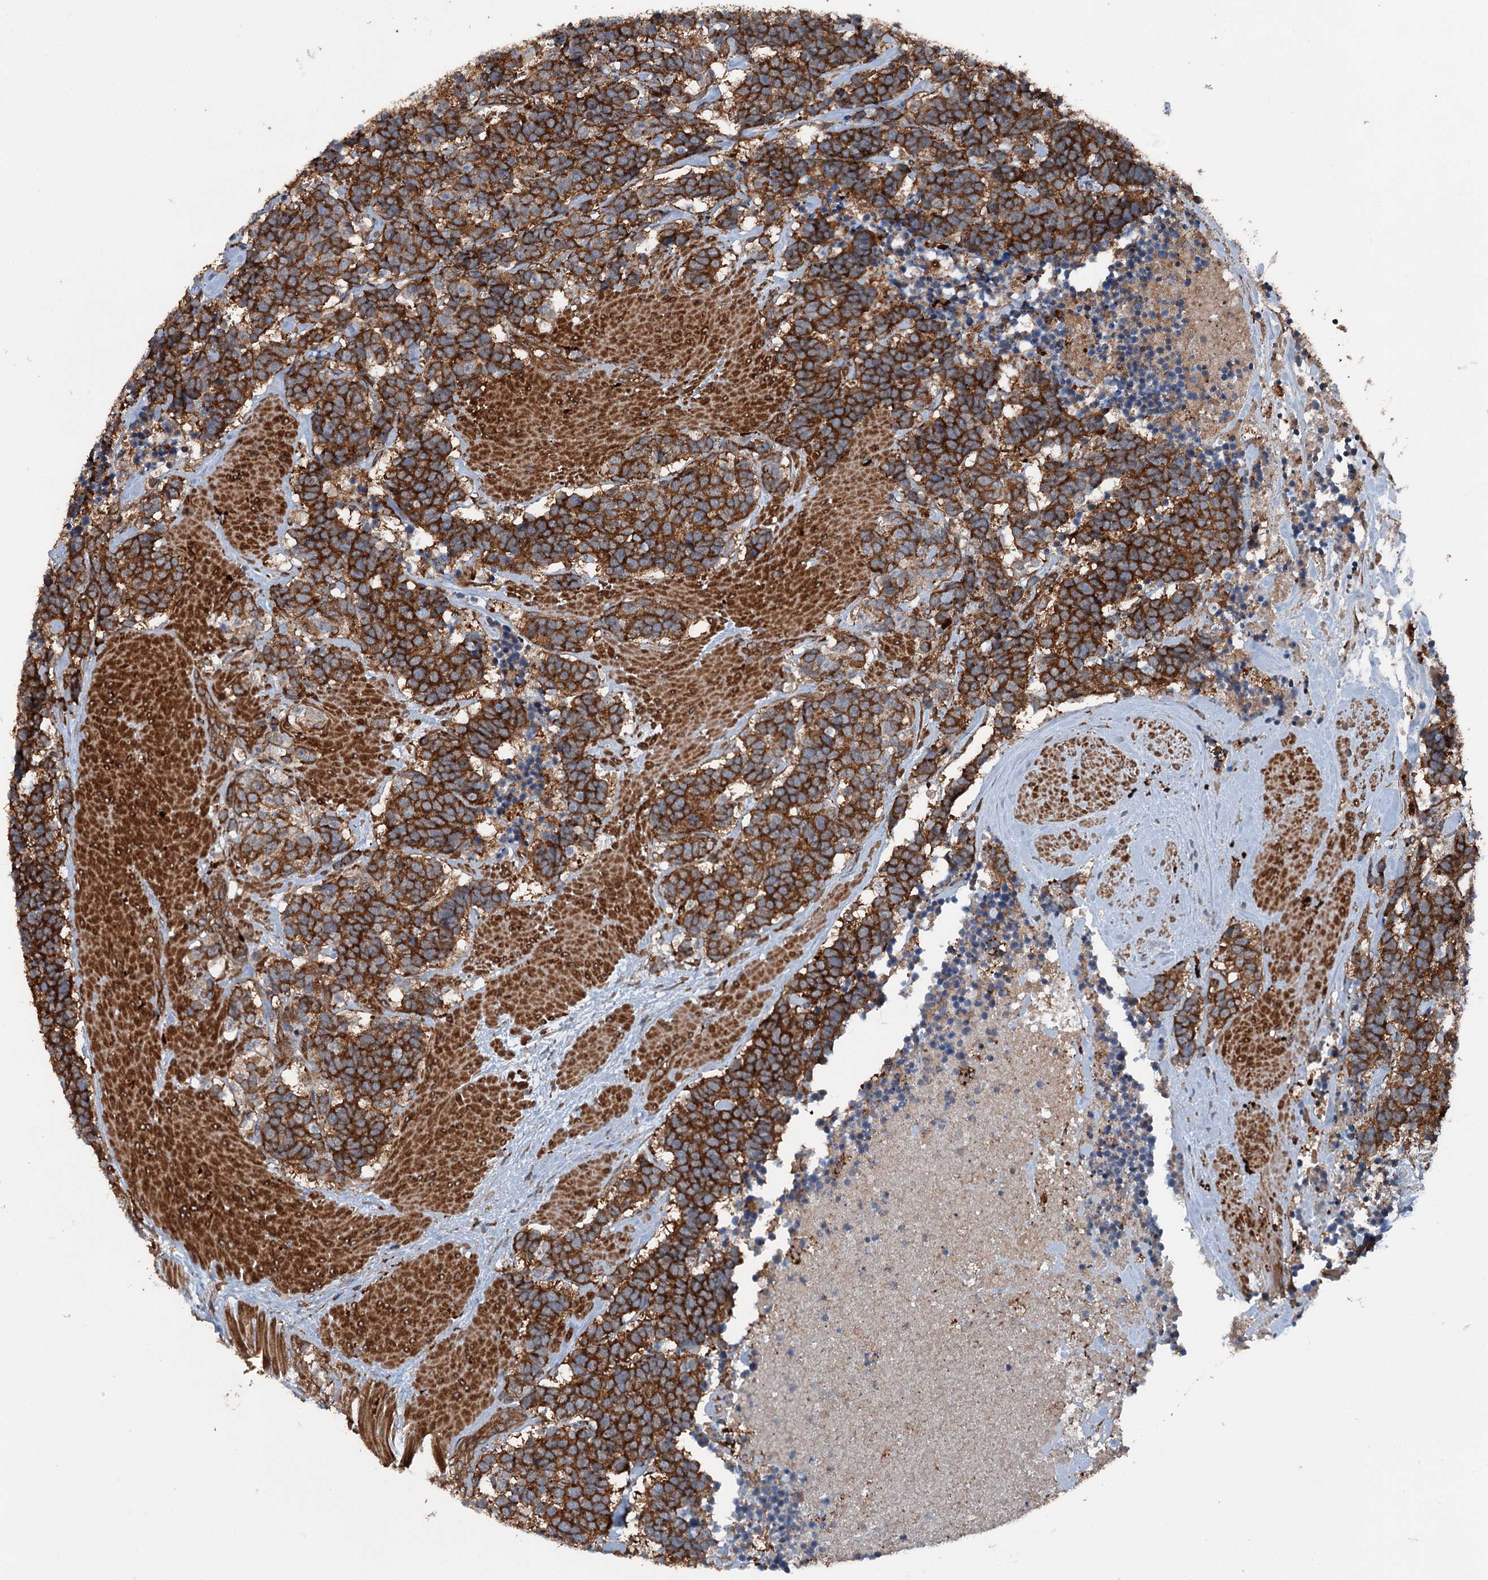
{"staining": {"intensity": "strong", "quantity": ">75%", "location": "cytoplasmic/membranous"}, "tissue": "carcinoid", "cell_type": "Tumor cells", "image_type": "cancer", "snomed": [{"axis": "morphology", "description": "Carcinoma, NOS"}, {"axis": "morphology", "description": "Carcinoid, malignant, NOS"}, {"axis": "topography", "description": "Urinary bladder"}], "caption": "Protein expression analysis of human malignant carcinoid reveals strong cytoplasmic/membranous staining in about >75% of tumor cells.", "gene": "RNF214", "patient": {"sex": "male", "age": 57}}